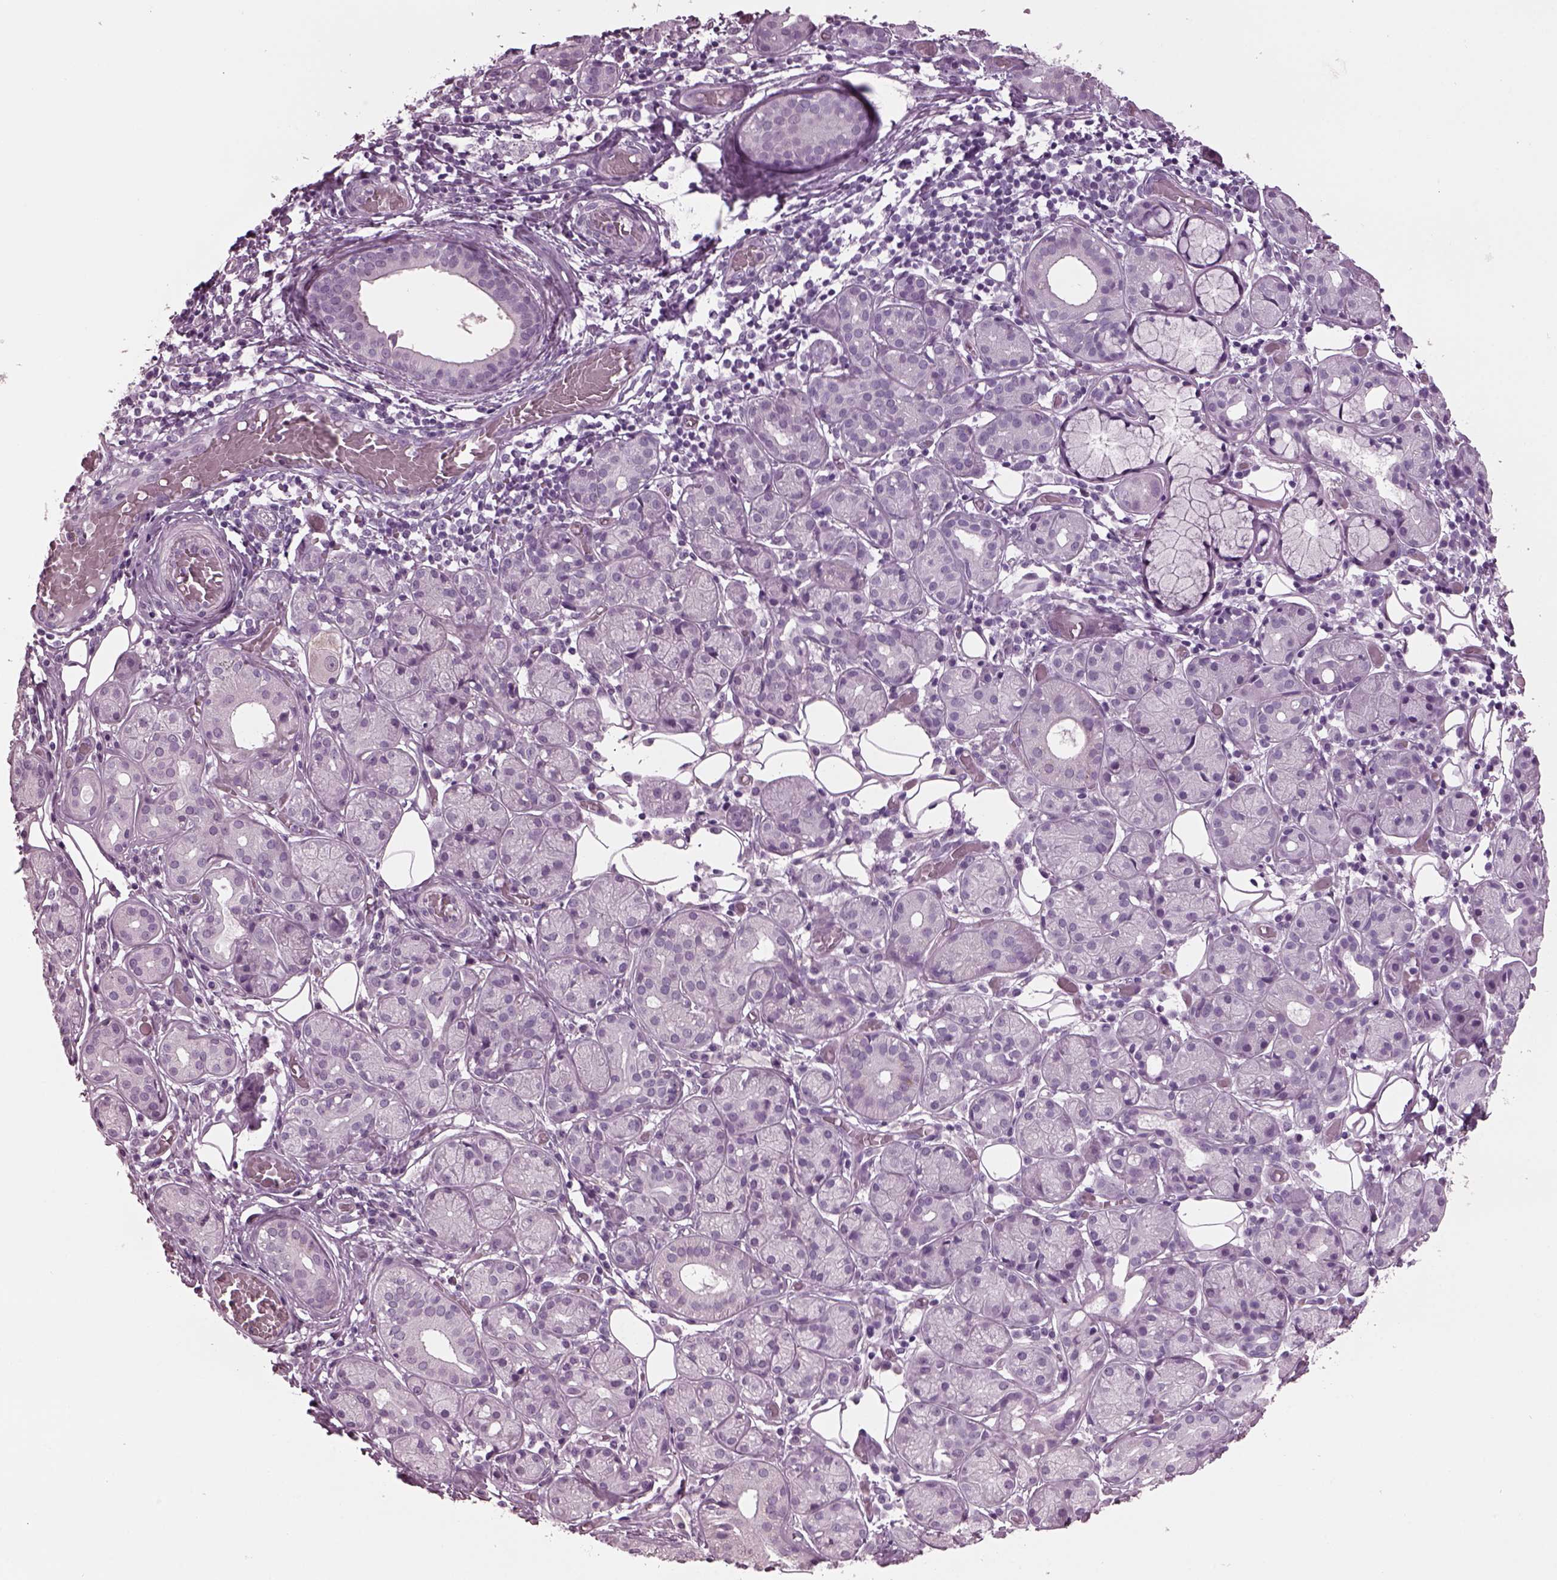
{"staining": {"intensity": "negative", "quantity": "none", "location": "none"}, "tissue": "salivary gland", "cell_type": "Glandular cells", "image_type": "normal", "snomed": [{"axis": "morphology", "description": "Normal tissue, NOS"}, {"axis": "topography", "description": "Salivary gland"}, {"axis": "topography", "description": "Peripheral nerve tissue"}], "caption": "Immunohistochemical staining of benign salivary gland displays no significant expression in glandular cells. (DAB (3,3'-diaminobenzidine) immunohistochemistry, high magnification).", "gene": "TPPP2", "patient": {"sex": "male", "age": 71}}